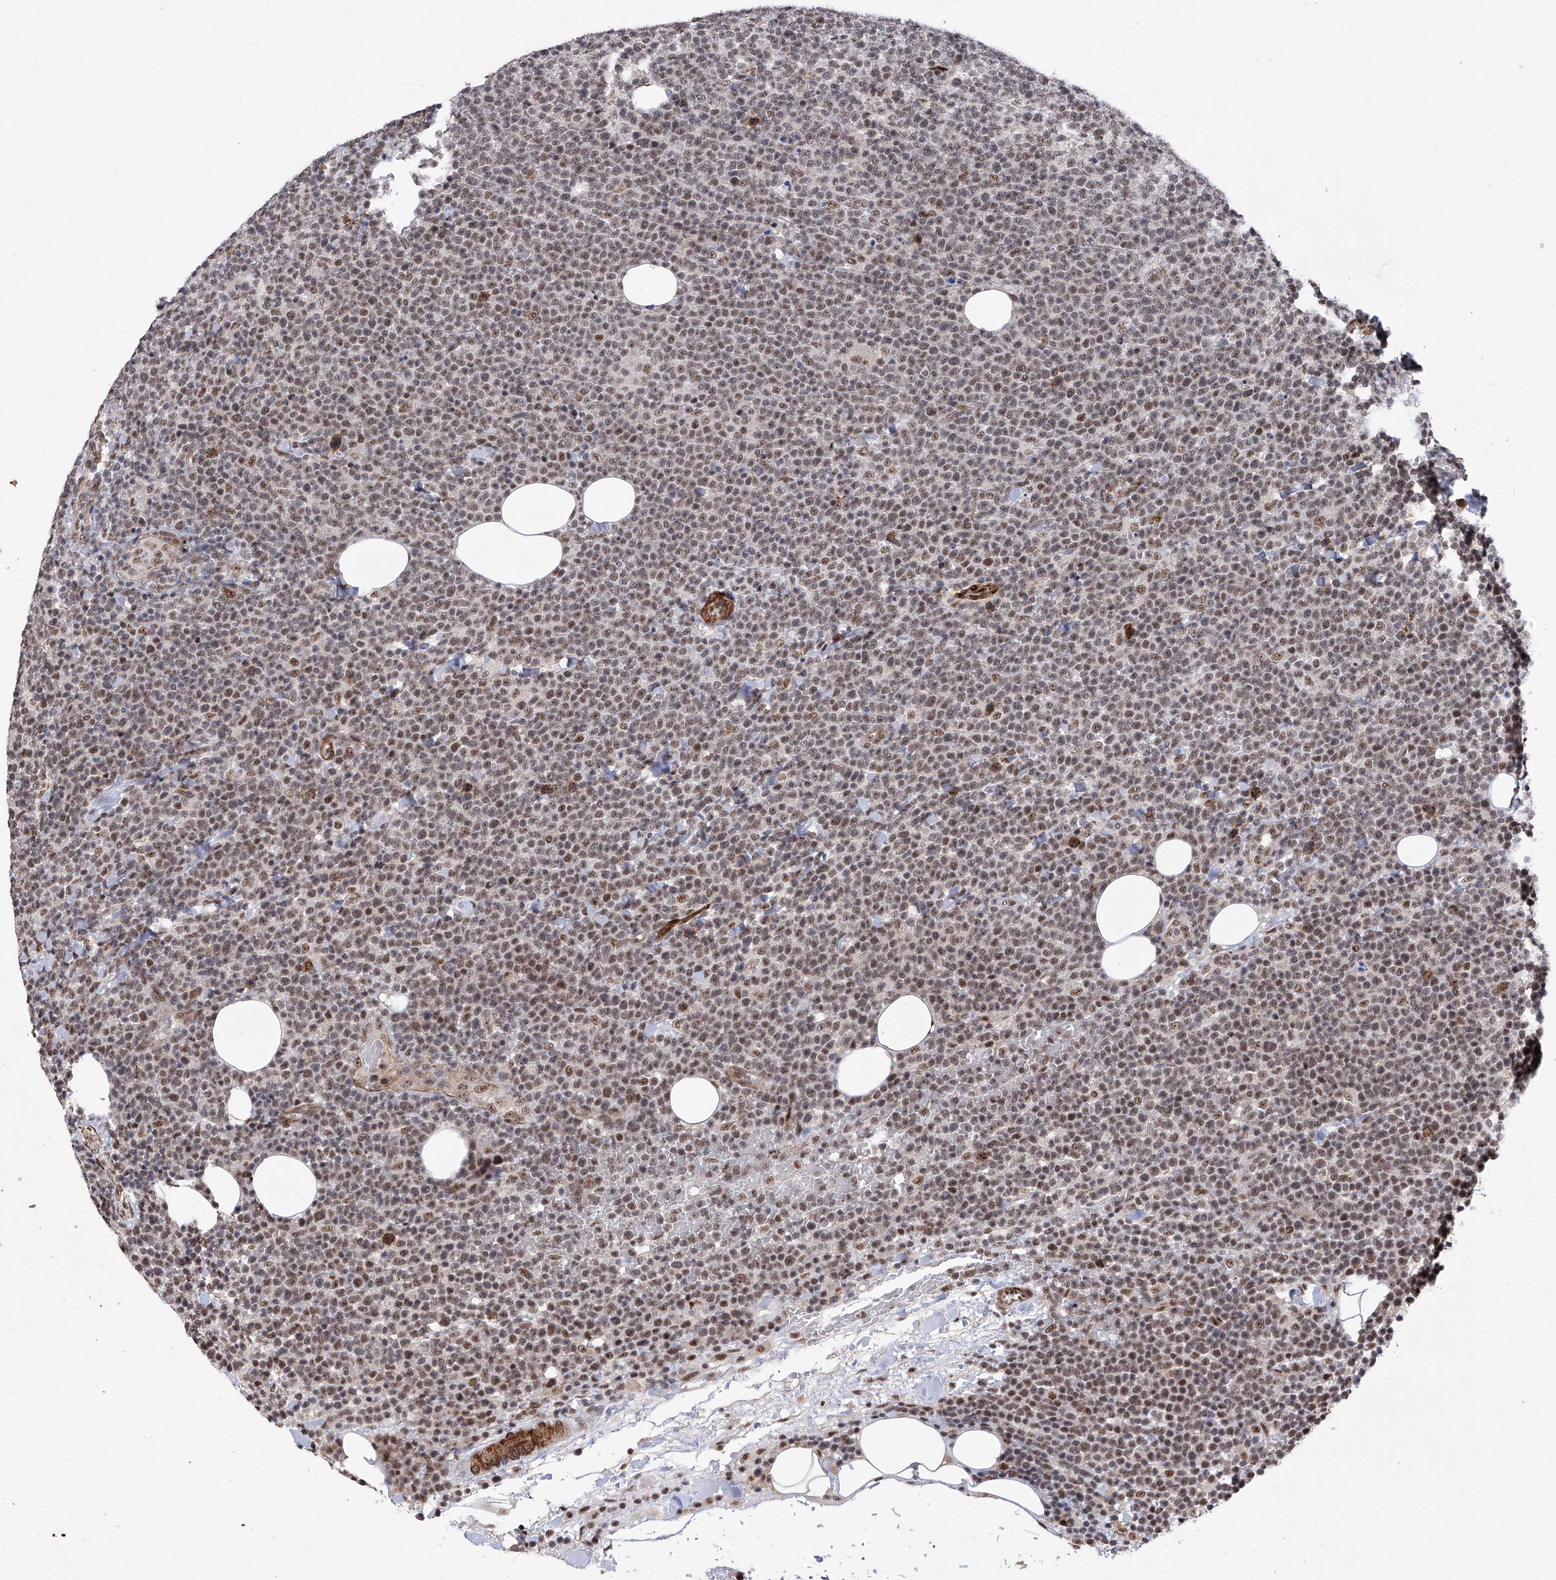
{"staining": {"intensity": "moderate", "quantity": ">75%", "location": "nuclear"}, "tissue": "lymphoma", "cell_type": "Tumor cells", "image_type": "cancer", "snomed": [{"axis": "morphology", "description": "Malignant lymphoma, non-Hodgkin's type, High grade"}, {"axis": "topography", "description": "Lymph node"}], "caption": "Brown immunohistochemical staining in human high-grade malignant lymphoma, non-Hodgkin's type displays moderate nuclear staining in about >75% of tumor cells.", "gene": "NFATC4", "patient": {"sex": "male", "age": 61}}